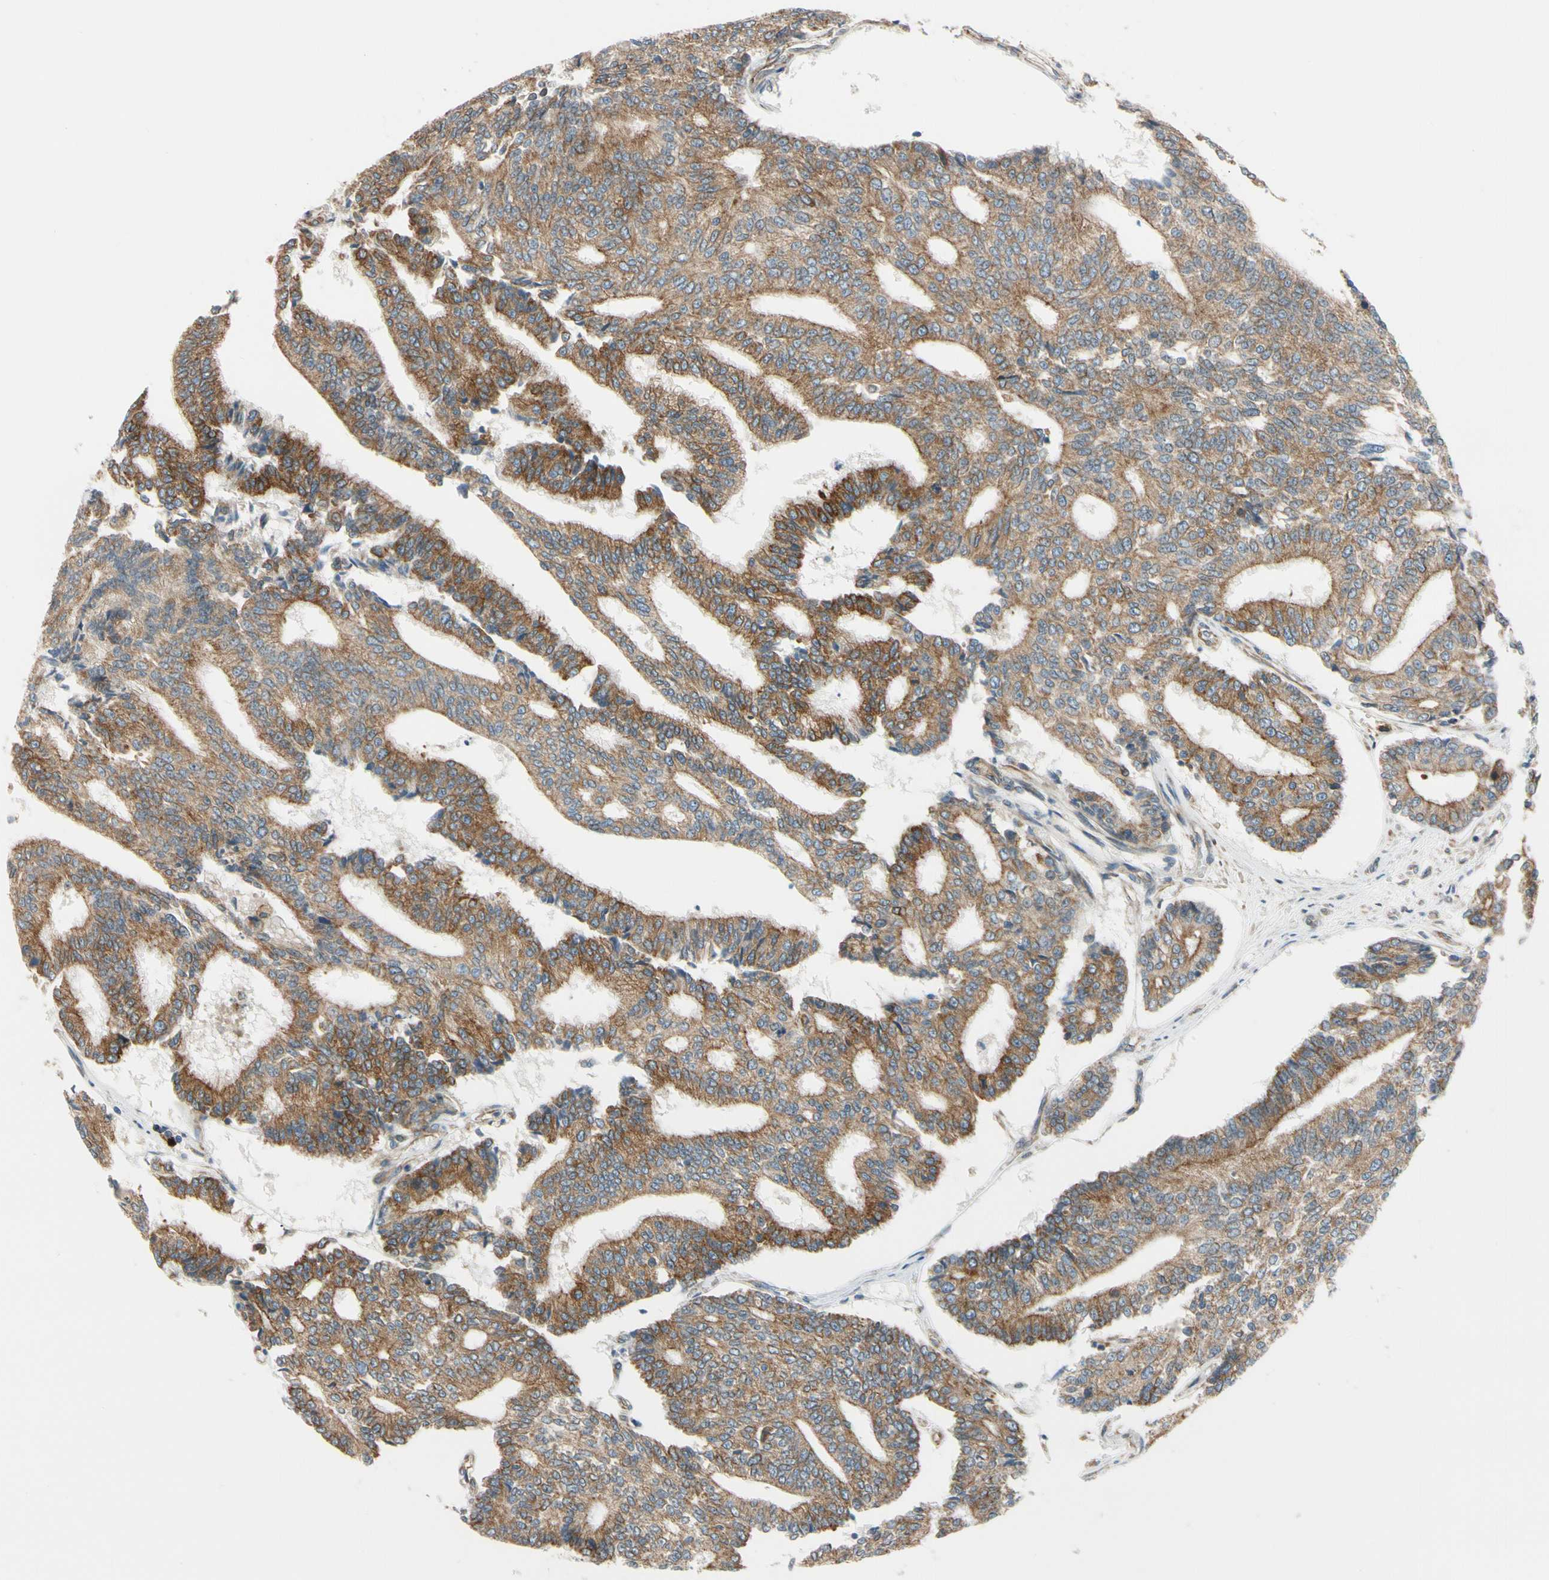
{"staining": {"intensity": "moderate", "quantity": ">75%", "location": "cytoplasmic/membranous"}, "tissue": "prostate cancer", "cell_type": "Tumor cells", "image_type": "cancer", "snomed": [{"axis": "morphology", "description": "Adenocarcinoma, High grade"}, {"axis": "topography", "description": "Prostate"}], "caption": "Immunohistochemical staining of human high-grade adenocarcinoma (prostate) shows medium levels of moderate cytoplasmic/membranous protein staining in approximately >75% of tumor cells.", "gene": "CLCC1", "patient": {"sex": "male", "age": 55}}